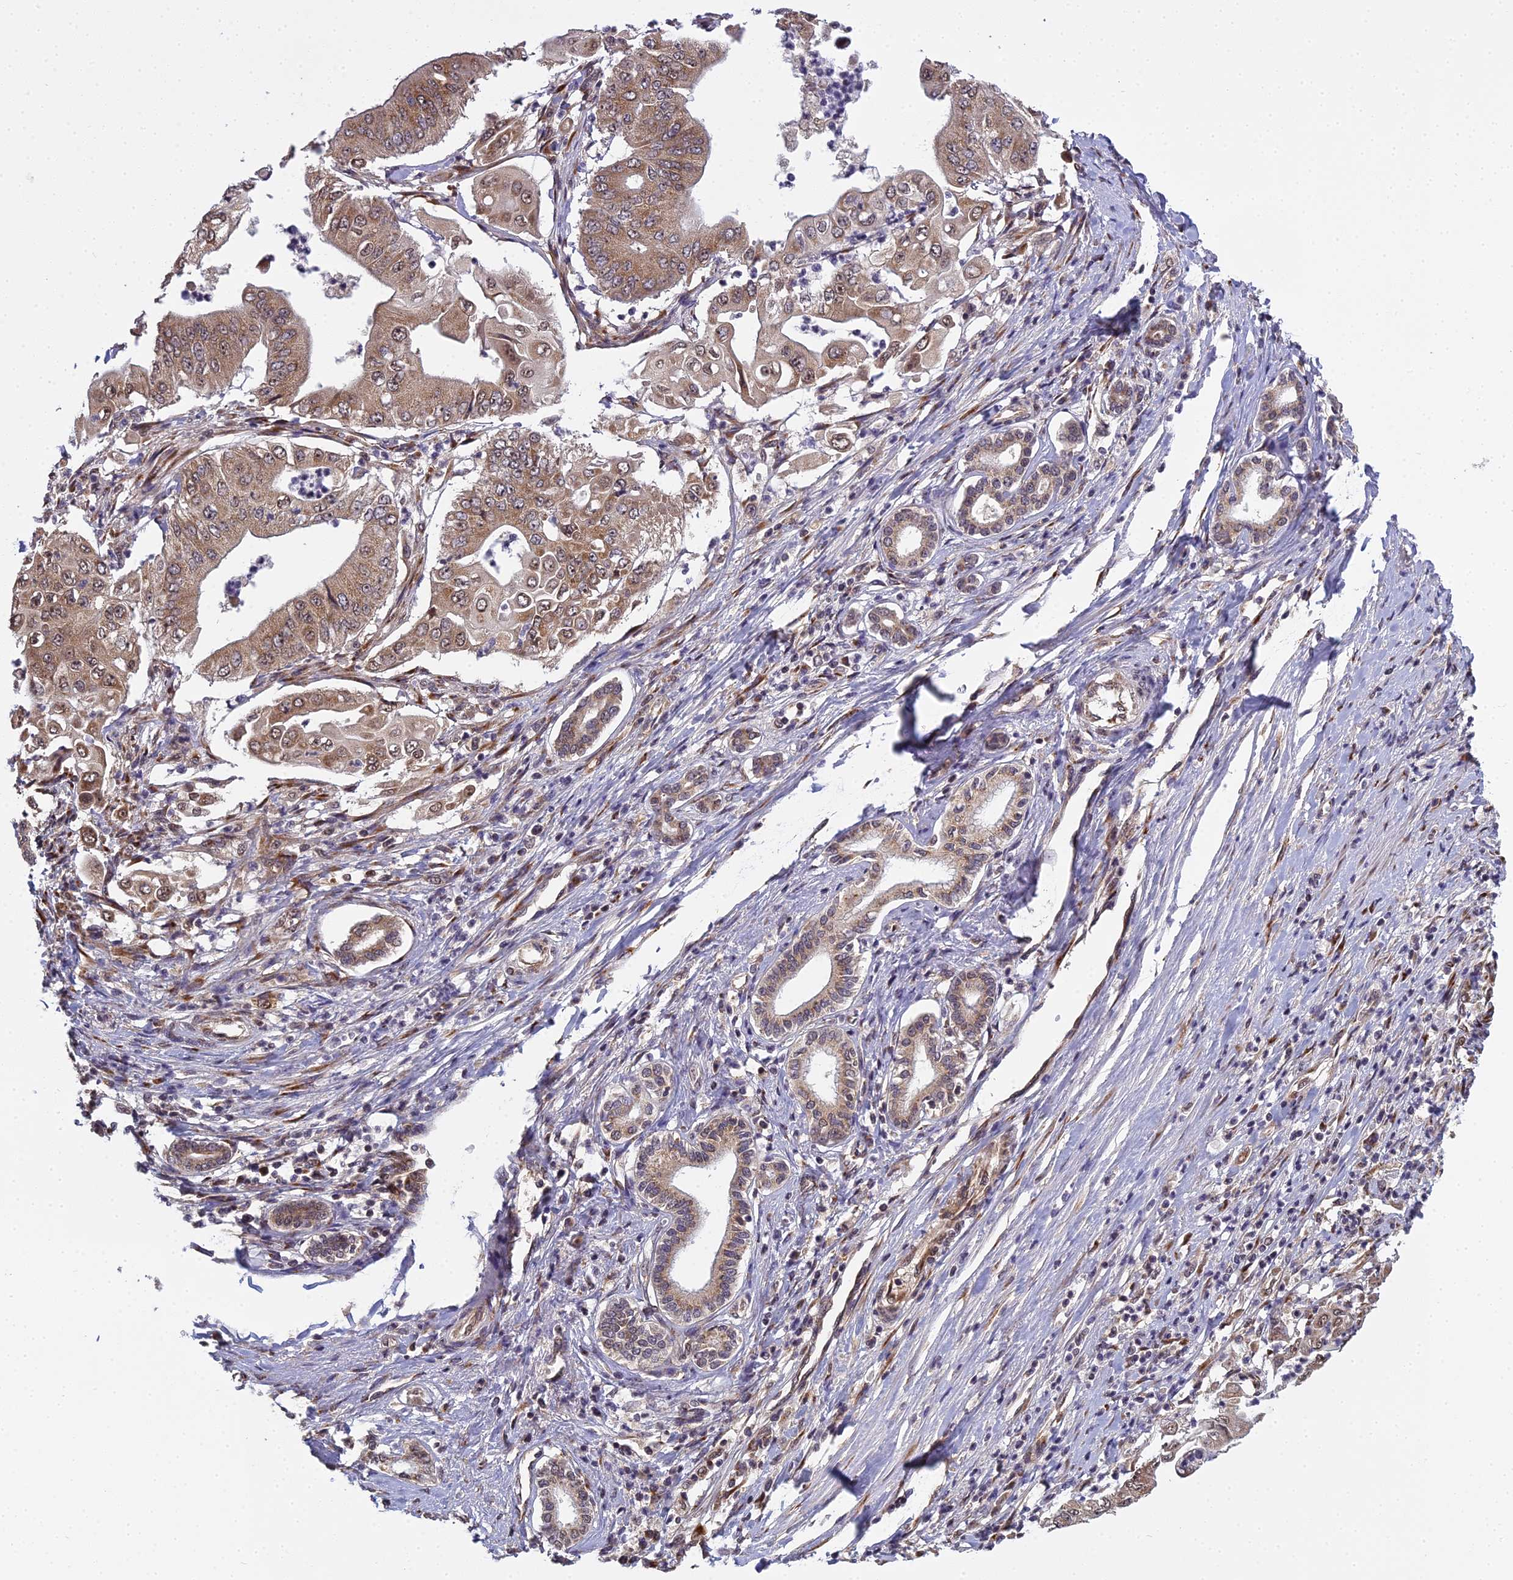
{"staining": {"intensity": "moderate", "quantity": ">75%", "location": "cytoplasmic/membranous"}, "tissue": "pancreatic cancer", "cell_type": "Tumor cells", "image_type": "cancer", "snomed": [{"axis": "morphology", "description": "Adenocarcinoma, NOS"}, {"axis": "topography", "description": "Pancreas"}], "caption": "IHC staining of adenocarcinoma (pancreatic), which exhibits medium levels of moderate cytoplasmic/membranous staining in approximately >75% of tumor cells indicating moderate cytoplasmic/membranous protein staining. The staining was performed using DAB (brown) for protein detection and nuclei were counterstained in hematoxylin (blue).", "gene": "MEOX1", "patient": {"sex": "female", "age": 77}}